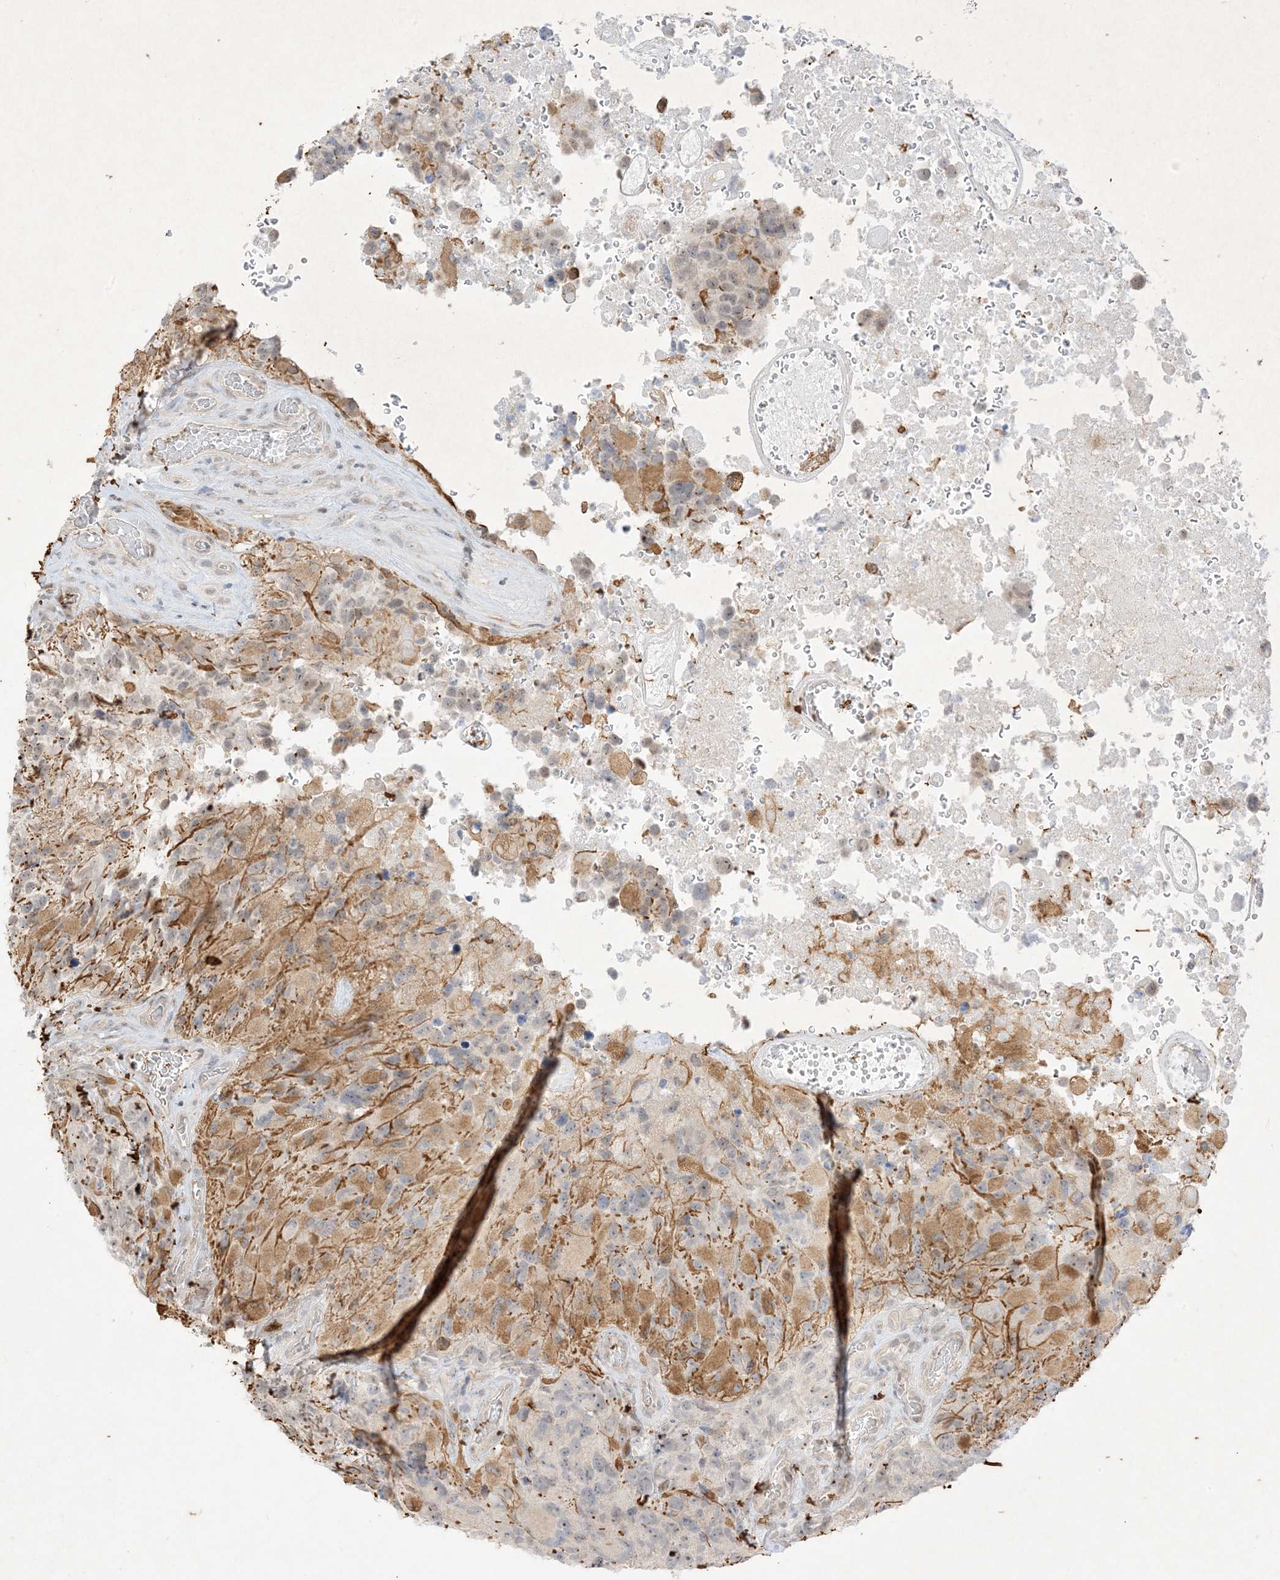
{"staining": {"intensity": "moderate", "quantity": "<25%", "location": "cytoplasmic/membranous"}, "tissue": "glioma", "cell_type": "Tumor cells", "image_type": "cancer", "snomed": [{"axis": "morphology", "description": "Glioma, malignant, High grade"}, {"axis": "topography", "description": "Brain"}], "caption": "Immunohistochemistry (IHC) of malignant high-grade glioma displays low levels of moderate cytoplasmic/membranous expression in about <25% of tumor cells.", "gene": "ETAA1", "patient": {"sex": "male", "age": 69}}